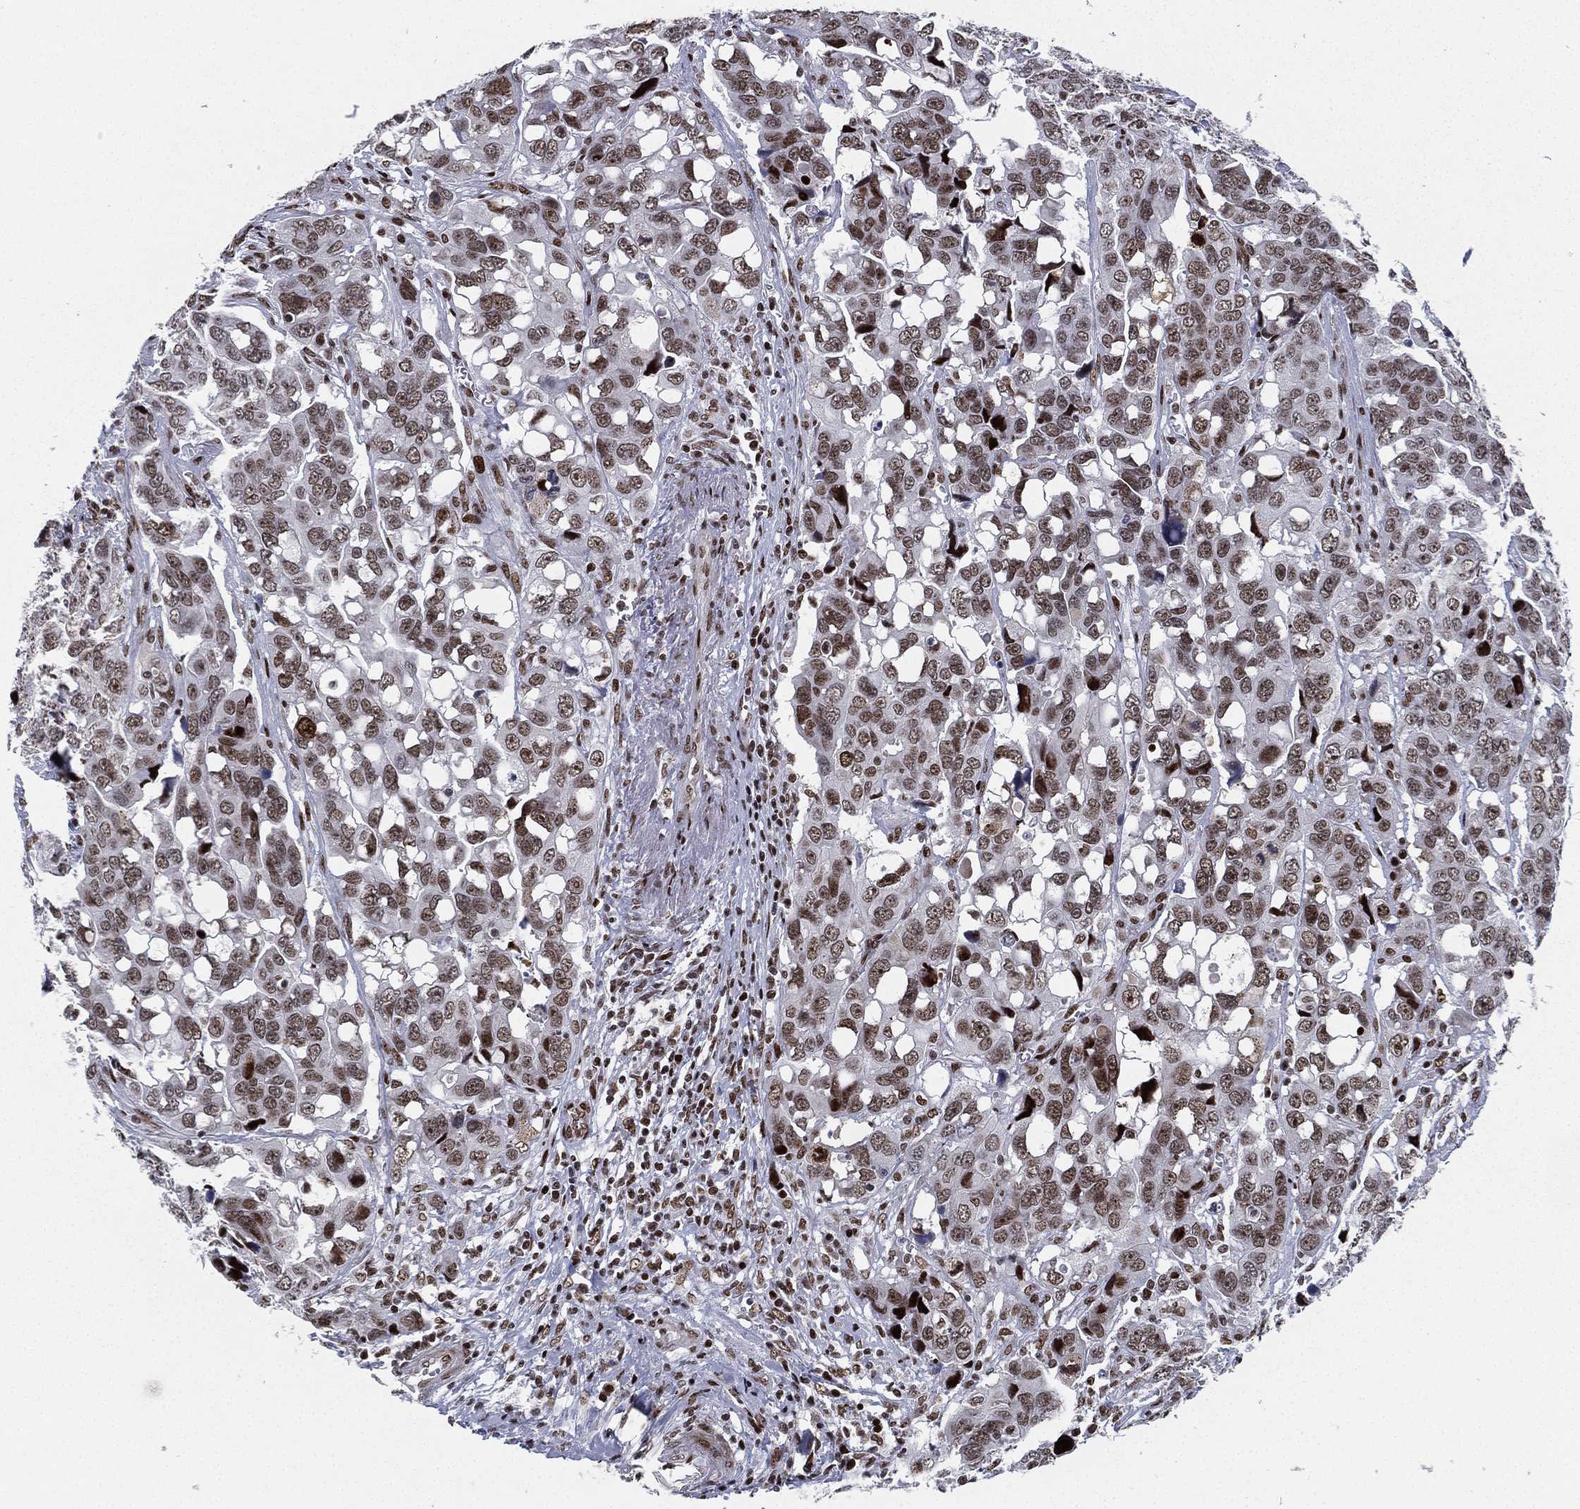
{"staining": {"intensity": "moderate", "quantity": ">75%", "location": "nuclear"}, "tissue": "ovarian cancer", "cell_type": "Tumor cells", "image_type": "cancer", "snomed": [{"axis": "morphology", "description": "Carcinoma, endometroid"}, {"axis": "topography", "description": "Ovary"}], "caption": "Immunohistochemistry (IHC) (DAB (3,3'-diaminobenzidine)) staining of human ovarian endometroid carcinoma reveals moderate nuclear protein staining in about >75% of tumor cells. (DAB IHC with brightfield microscopy, high magnification).", "gene": "RTF1", "patient": {"sex": "female", "age": 78}}